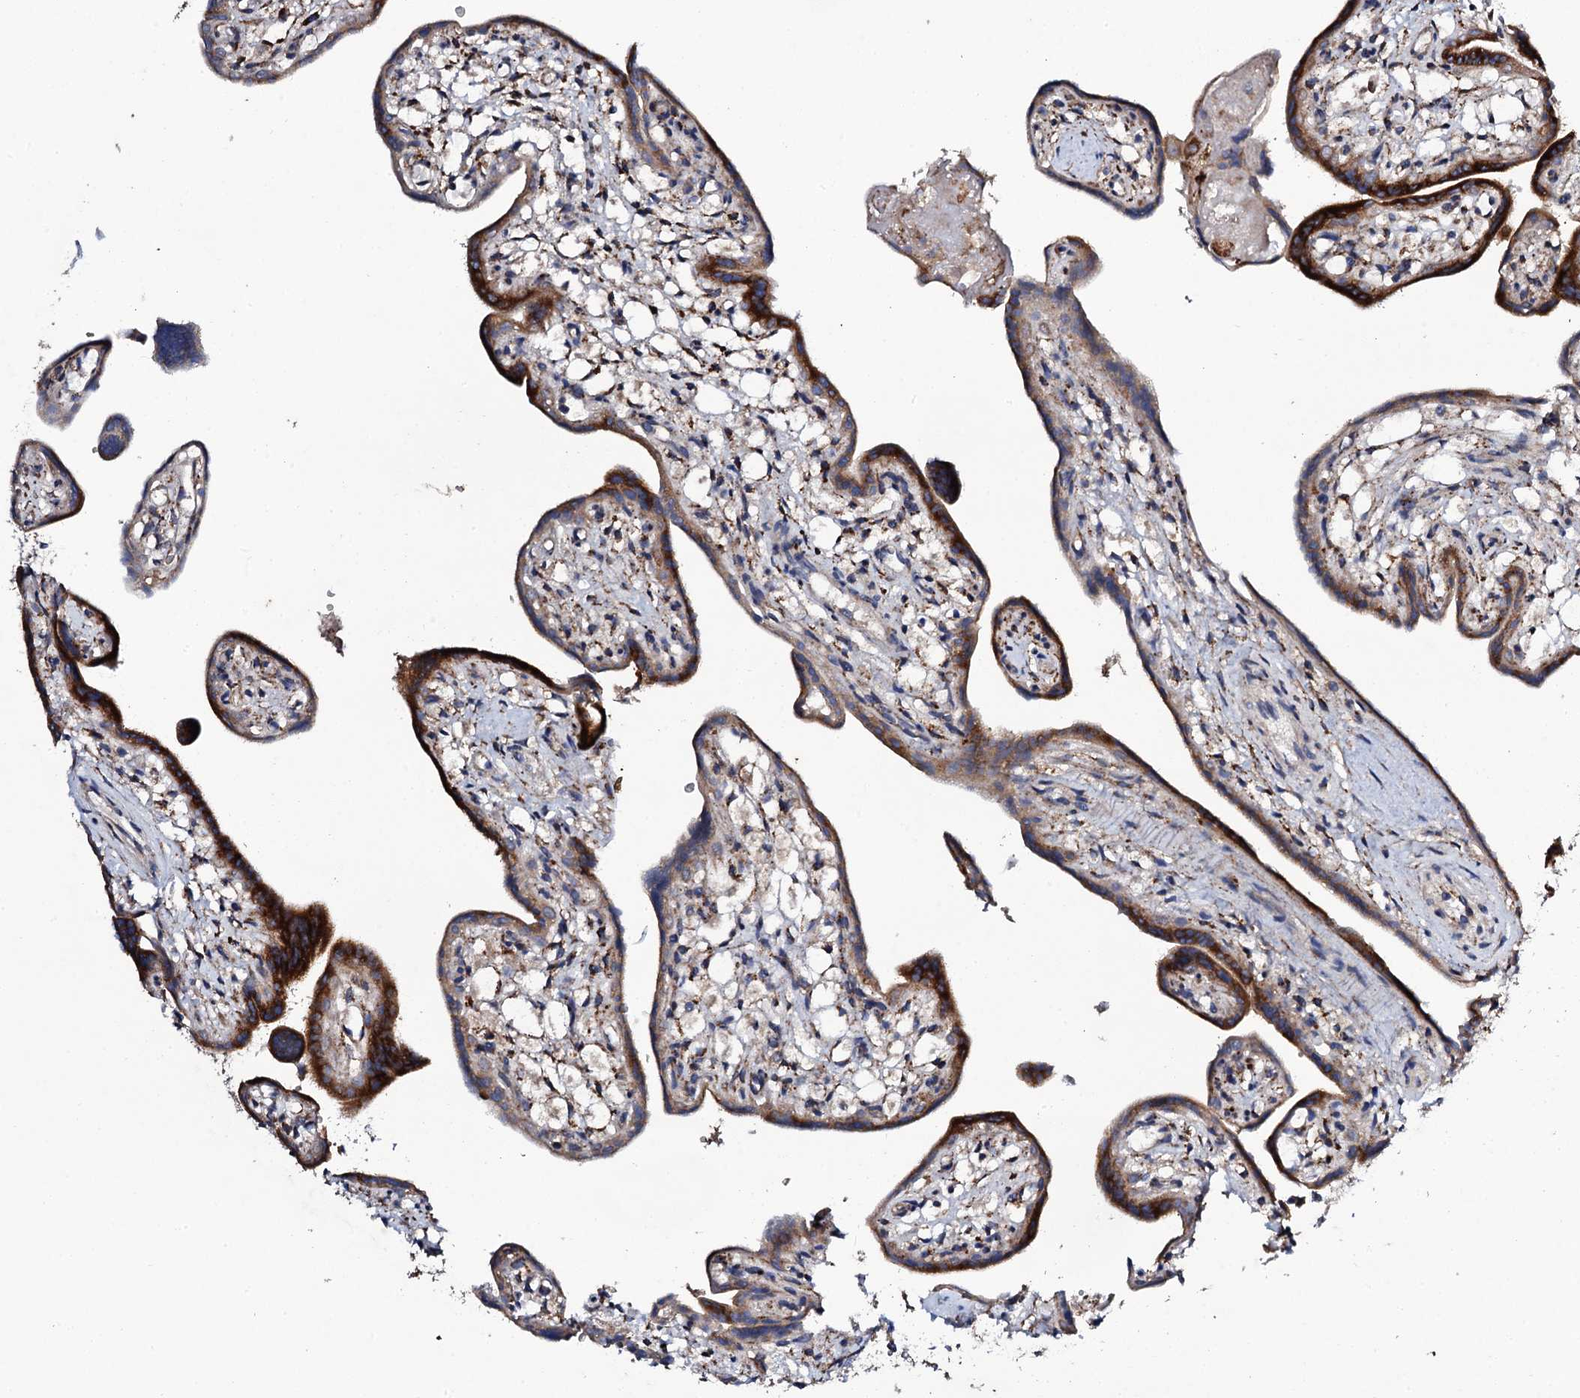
{"staining": {"intensity": "strong", "quantity": ">75%", "location": "cytoplasmic/membranous"}, "tissue": "placenta", "cell_type": "Trophoblastic cells", "image_type": "normal", "snomed": [{"axis": "morphology", "description": "Normal tissue, NOS"}, {"axis": "topography", "description": "Placenta"}], "caption": "The image displays immunohistochemical staining of benign placenta. There is strong cytoplasmic/membranous positivity is seen in approximately >75% of trophoblastic cells. (brown staining indicates protein expression, while blue staining denotes nuclei).", "gene": "DBX1", "patient": {"sex": "female", "age": 37}}